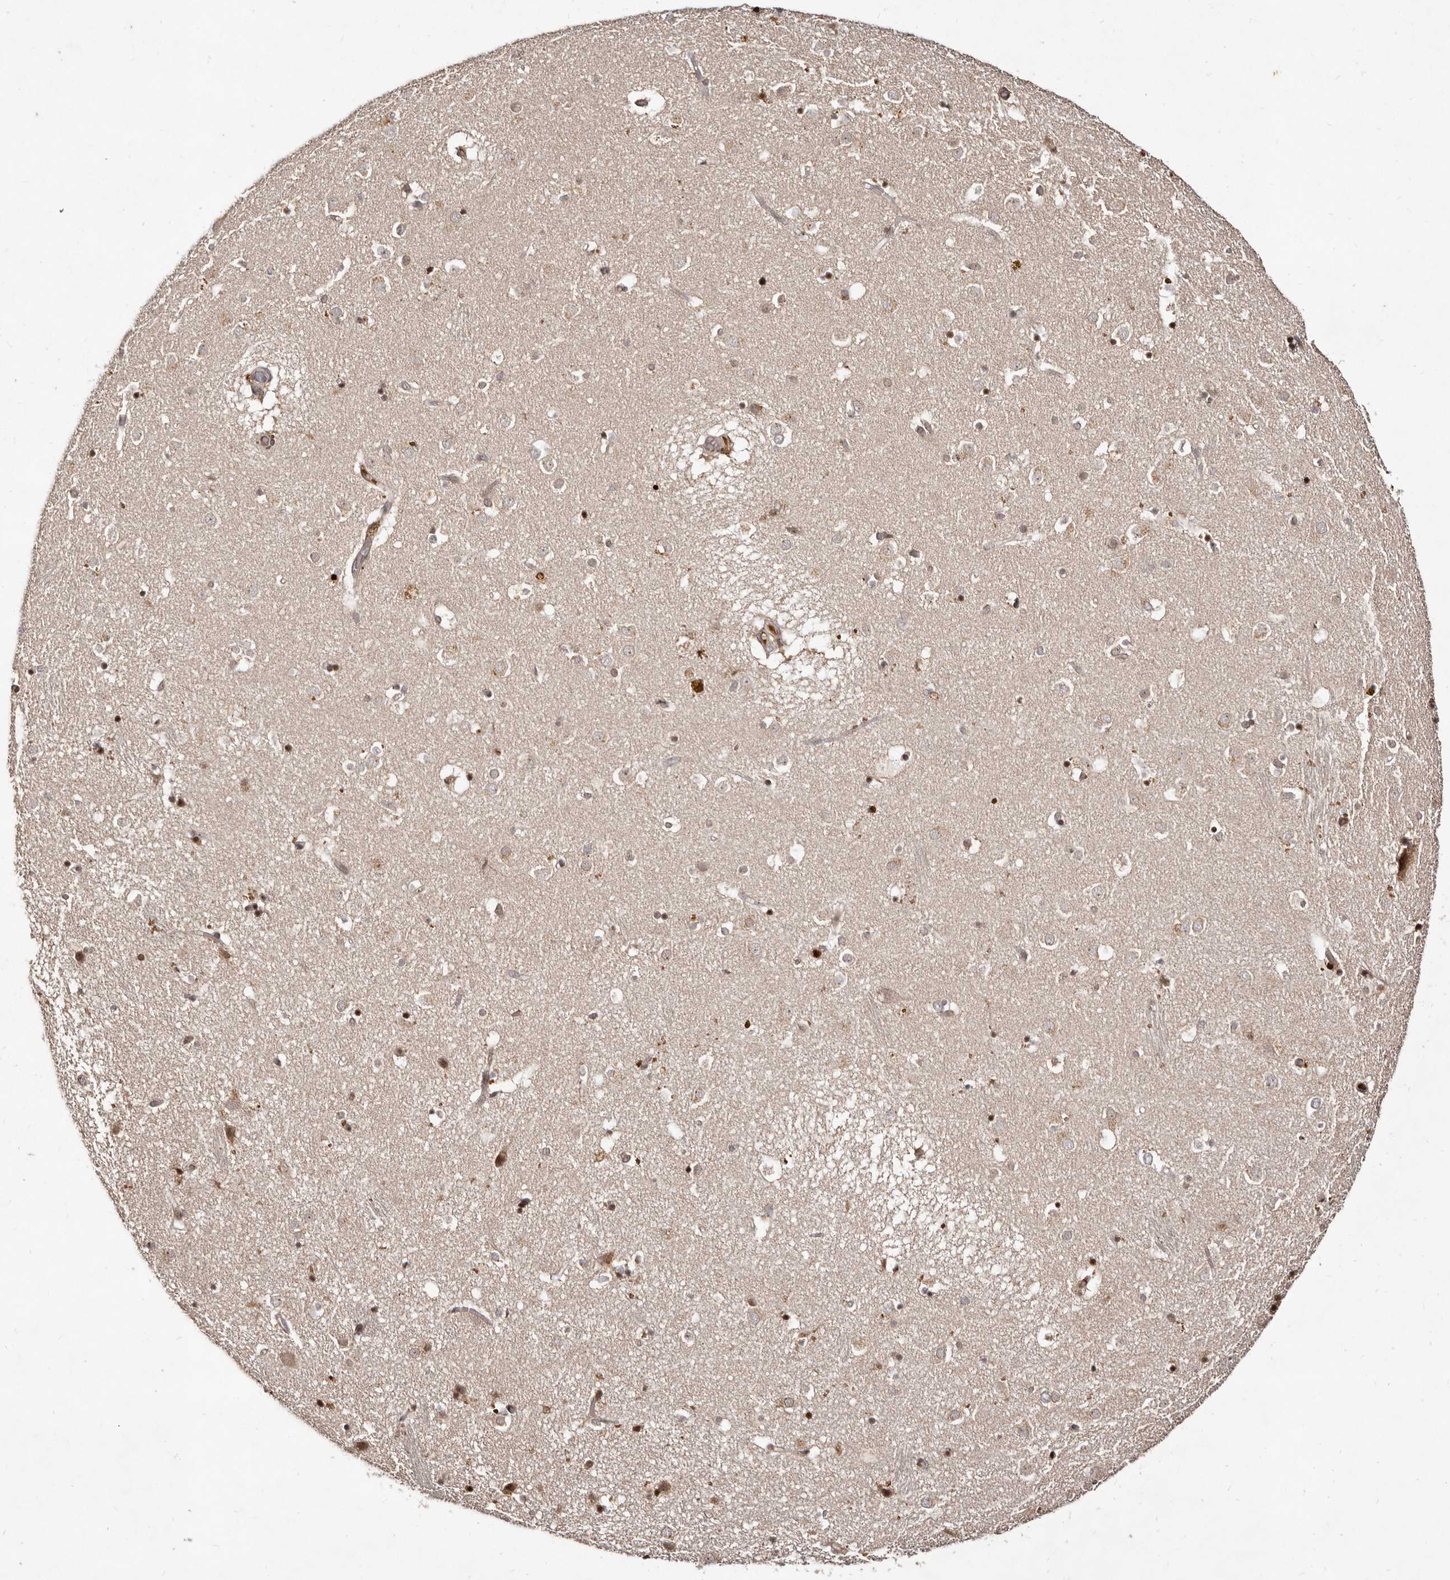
{"staining": {"intensity": "moderate", "quantity": "25%-75%", "location": "cytoplasmic/membranous,nuclear"}, "tissue": "caudate", "cell_type": "Glial cells", "image_type": "normal", "snomed": [{"axis": "morphology", "description": "Normal tissue, NOS"}, {"axis": "topography", "description": "Lateral ventricle wall"}], "caption": "Immunohistochemical staining of normal human caudate reveals medium levels of moderate cytoplasmic/membranous,nuclear staining in about 25%-75% of glial cells.", "gene": "LCORL", "patient": {"sex": "male", "age": 70}}